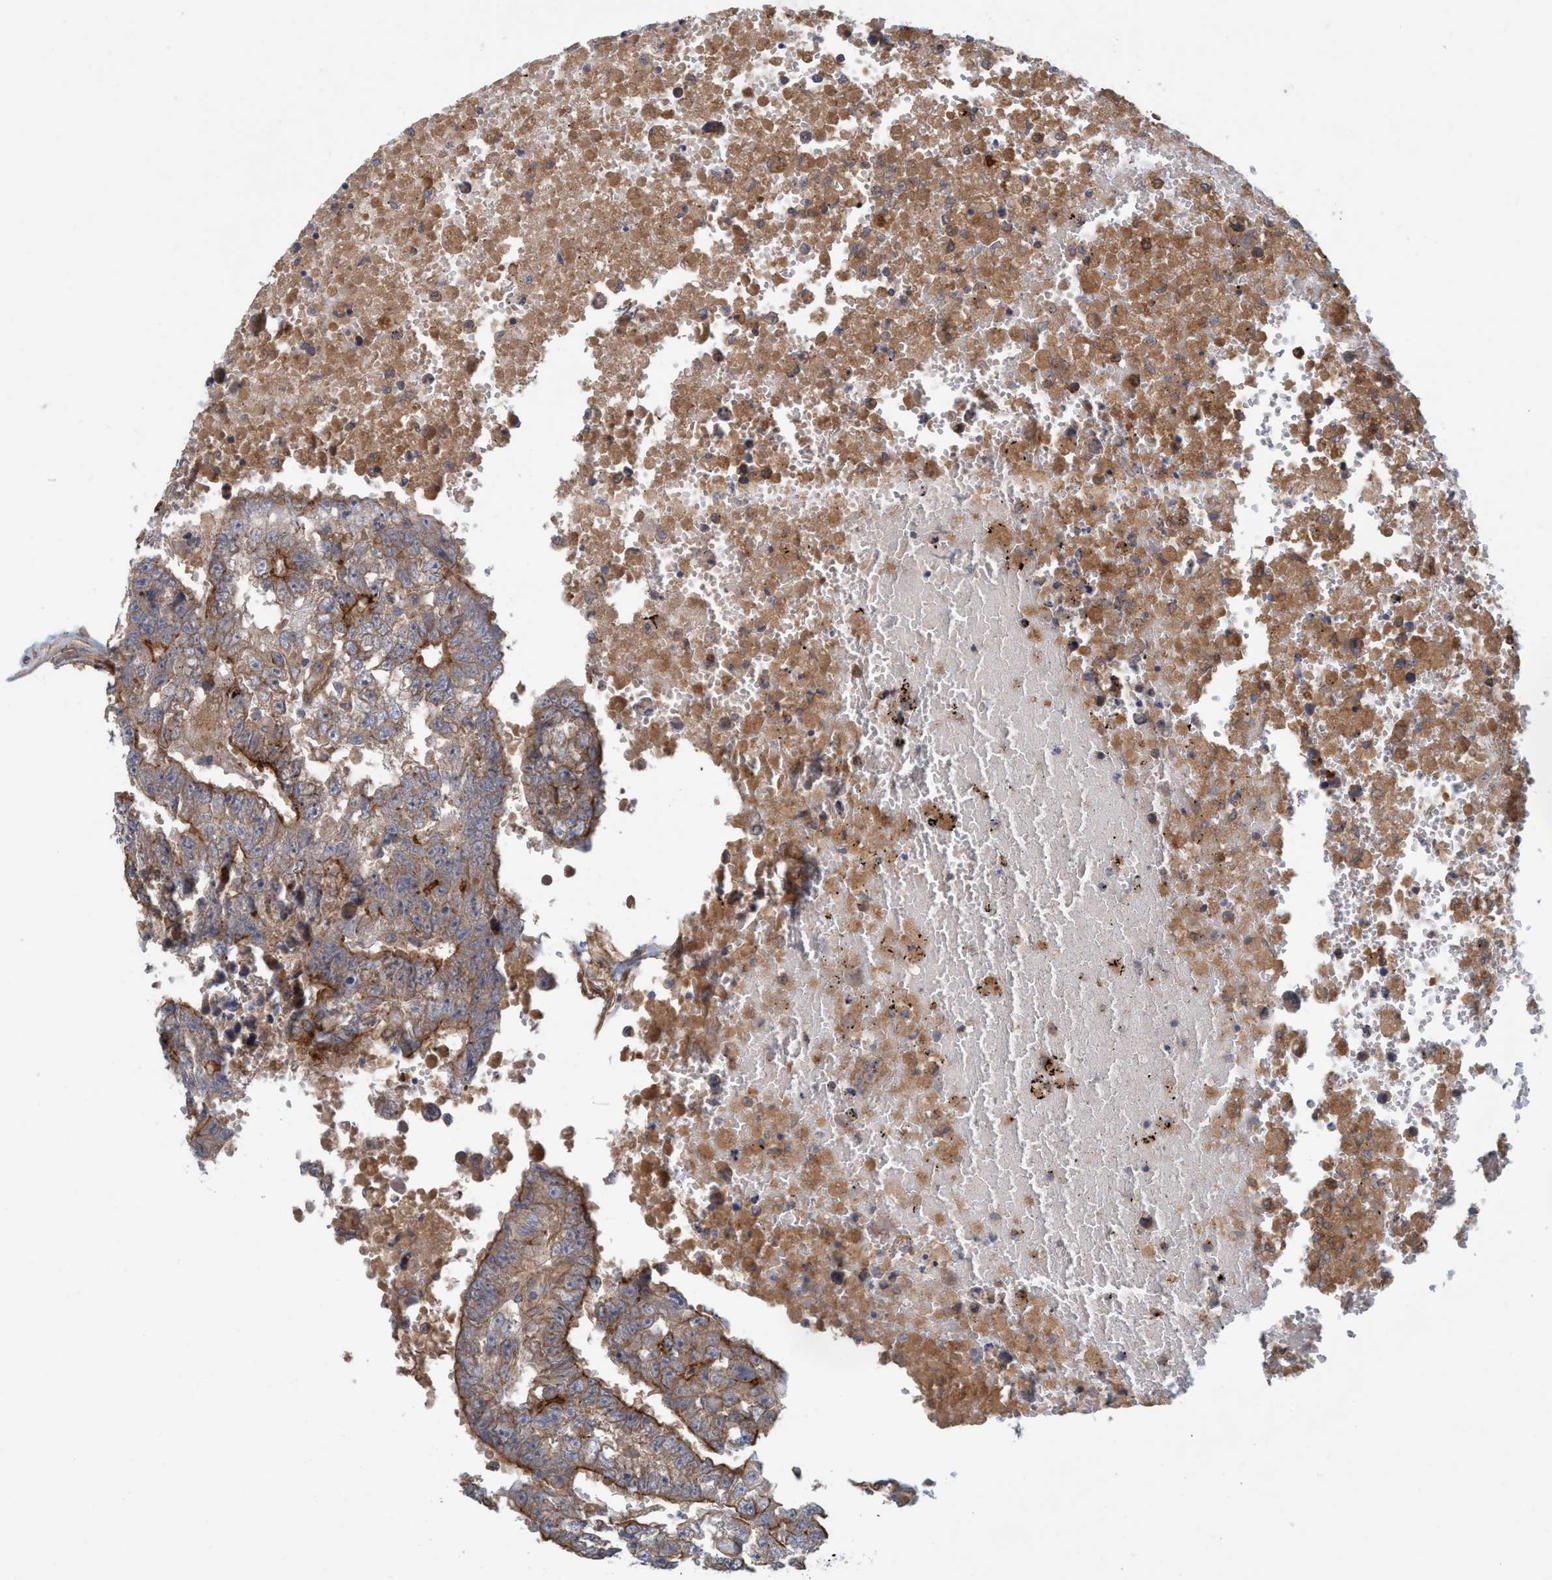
{"staining": {"intensity": "strong", "quantity": ">75%", "location": "cytoplasmic/membranous"}, "tissue": "testis cancer", "cell_type": "Tumor cells", "image_type": "cancer", "snomed": [{"axis": "morphology", "description": "Carcinoma, Embryonal, NOS"}, {"axis": "topography", "description": "Testis"}], "caption": "Human testis embryonal carcinoma stained for a protein (brown) displays strong cytoplasmic/membranous positive staining in approximately >75% of tumor cells.", "gene": "SPECC1", "patient": {"sex": "male", "age": 25}}